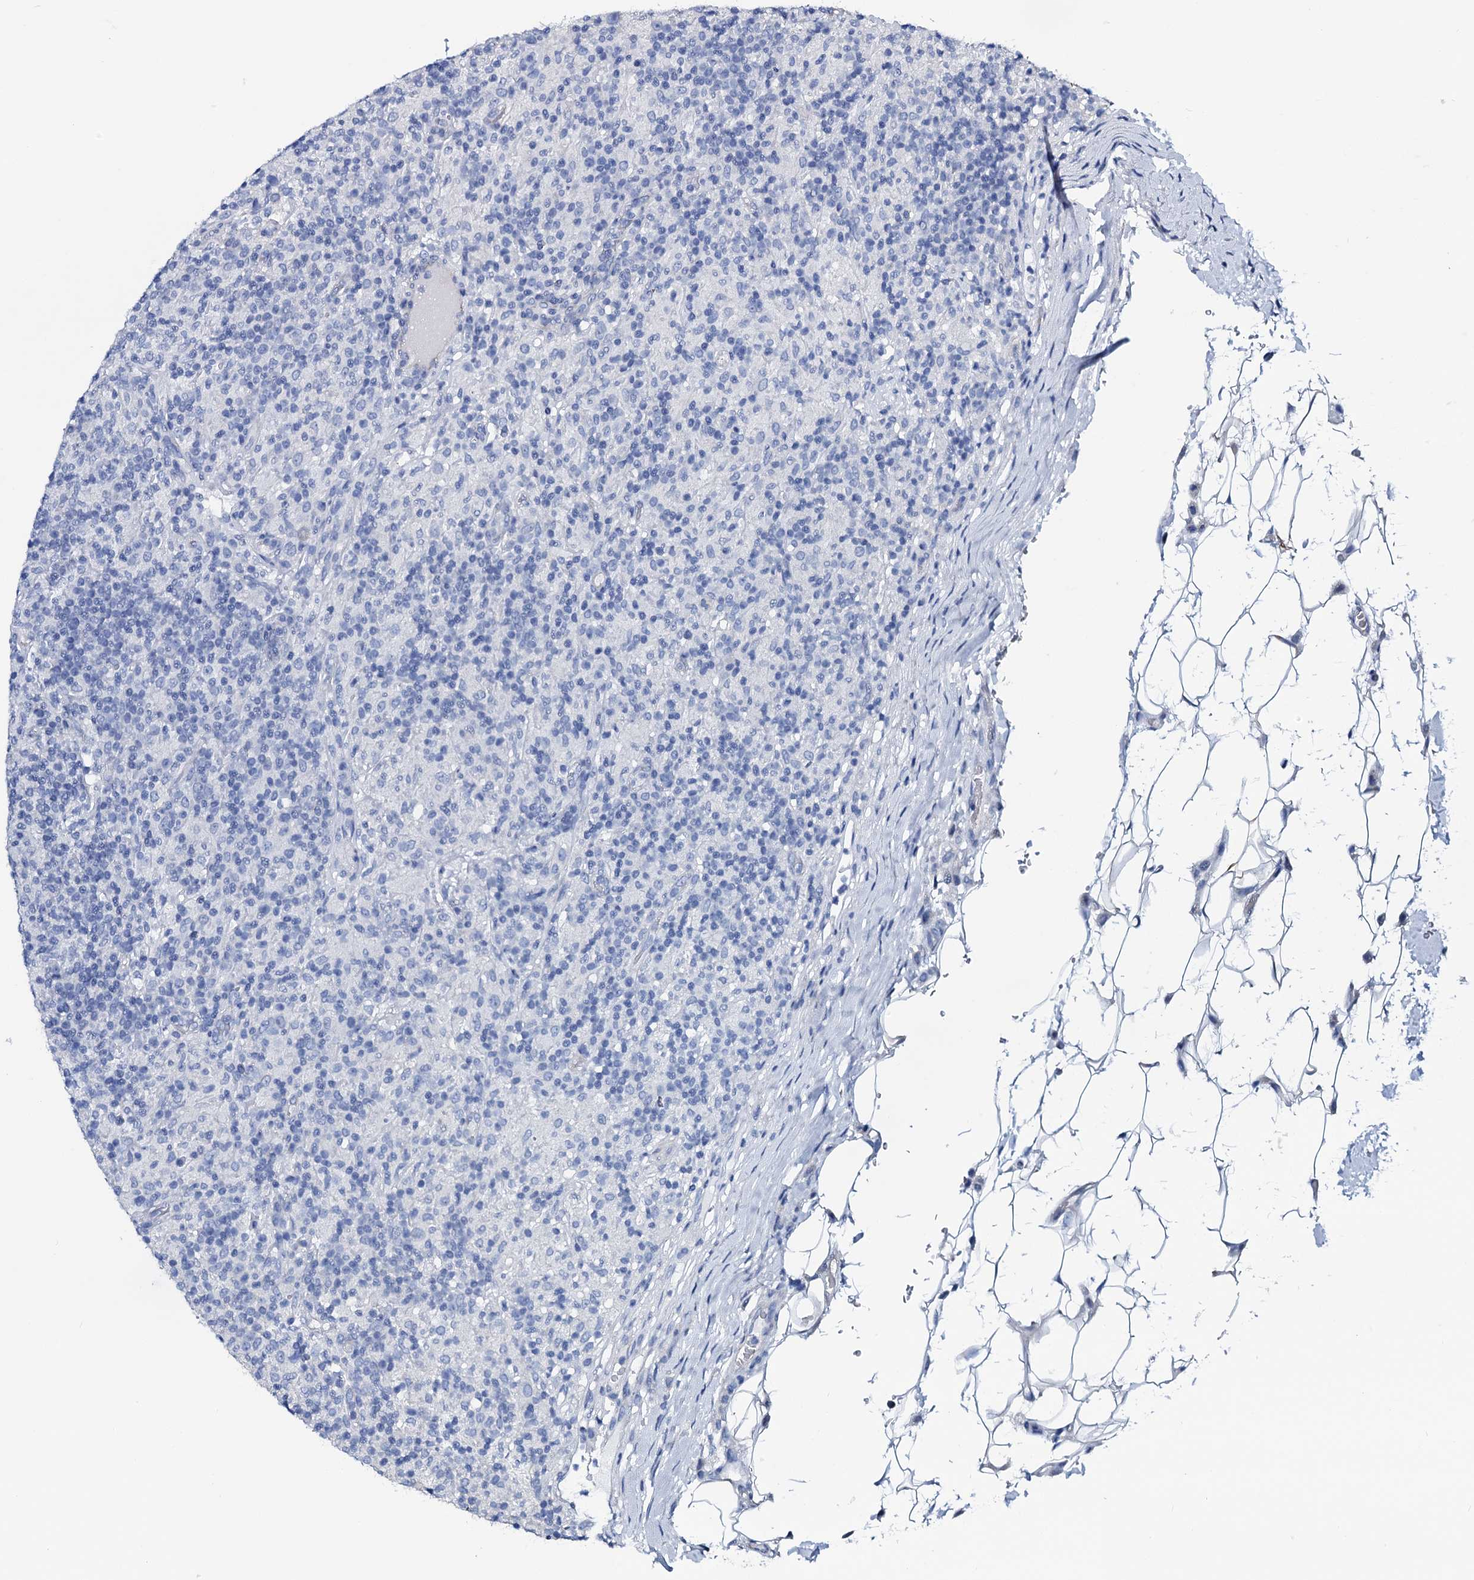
{"staining": {"intensity": "negative", "quantity": "none", "location": "none"}, "tissue": "lymphoma", "cell_type": "Tumor cells", "image_type": "cancer", "snomed": [{"axis": "morphology", "description": "Hodgkin's disease, NOS"}, {"axis": "topography", "description": "Lymph node"}], "caption": "Human Hodgkin's disease stained for a protein using IHC displays no positivity in tumor cells.", "gene": "GYS2", "patient": {"sex": "male", "age": 70}}